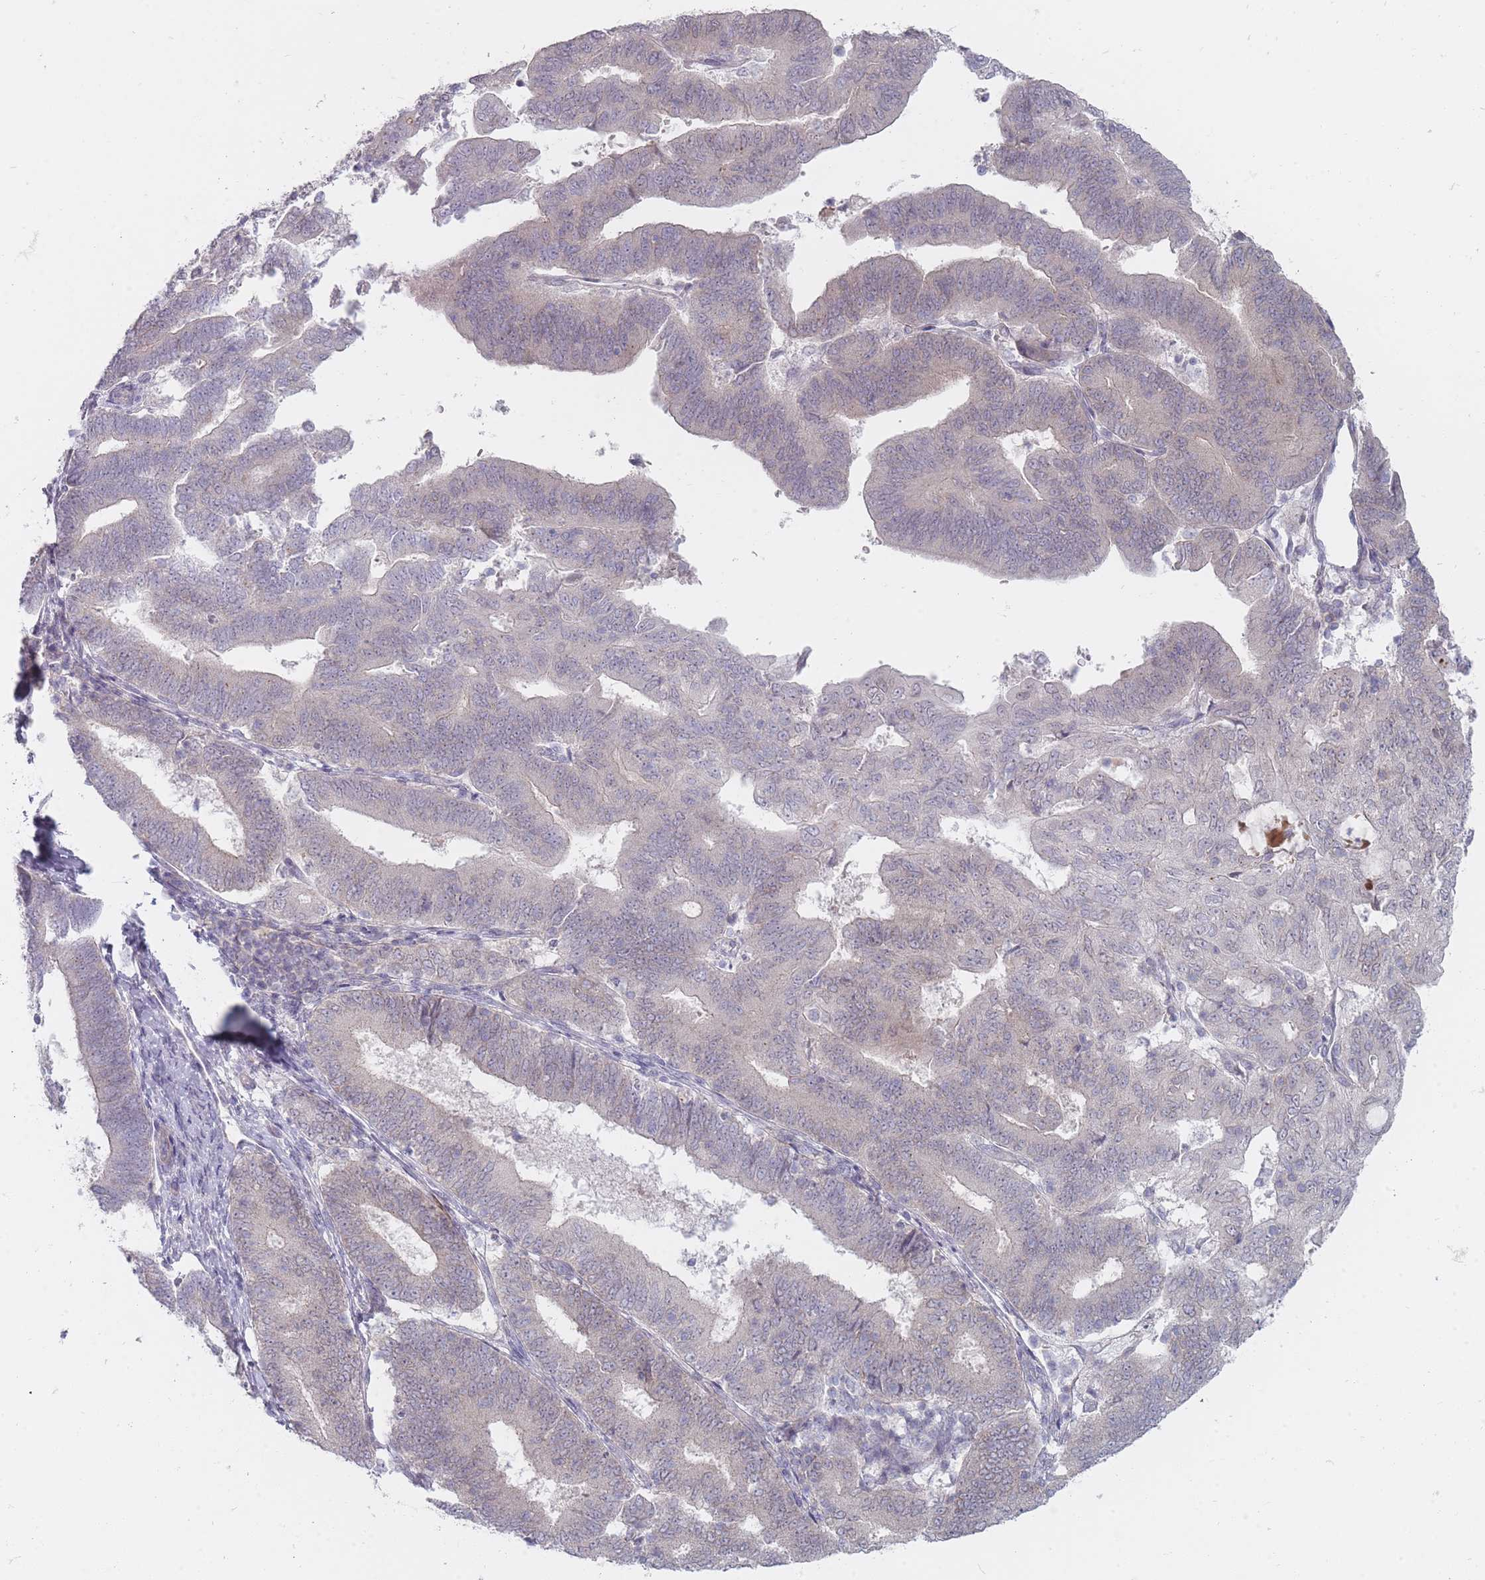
{"staining": {"intensity": "negative", "quantity": "none", "location": "none"}, "tissue": "endometrial cancer", "cell_type": "Tumor cells", "image_type": "cancer", "snomed": [{"axis": "morphology", "description": "Adenocarcinoma, NOS"}, {"axis": "topography", "description": "Endometrium"}], "caption": "Human endometrial cancer (adenocarcinoma) stained for a protein using immunohistochemistry (IHC) exhibits no staining in tumor cells.", "gene": "PCDH12", "patient": {"sex": "female", "age": 70}}